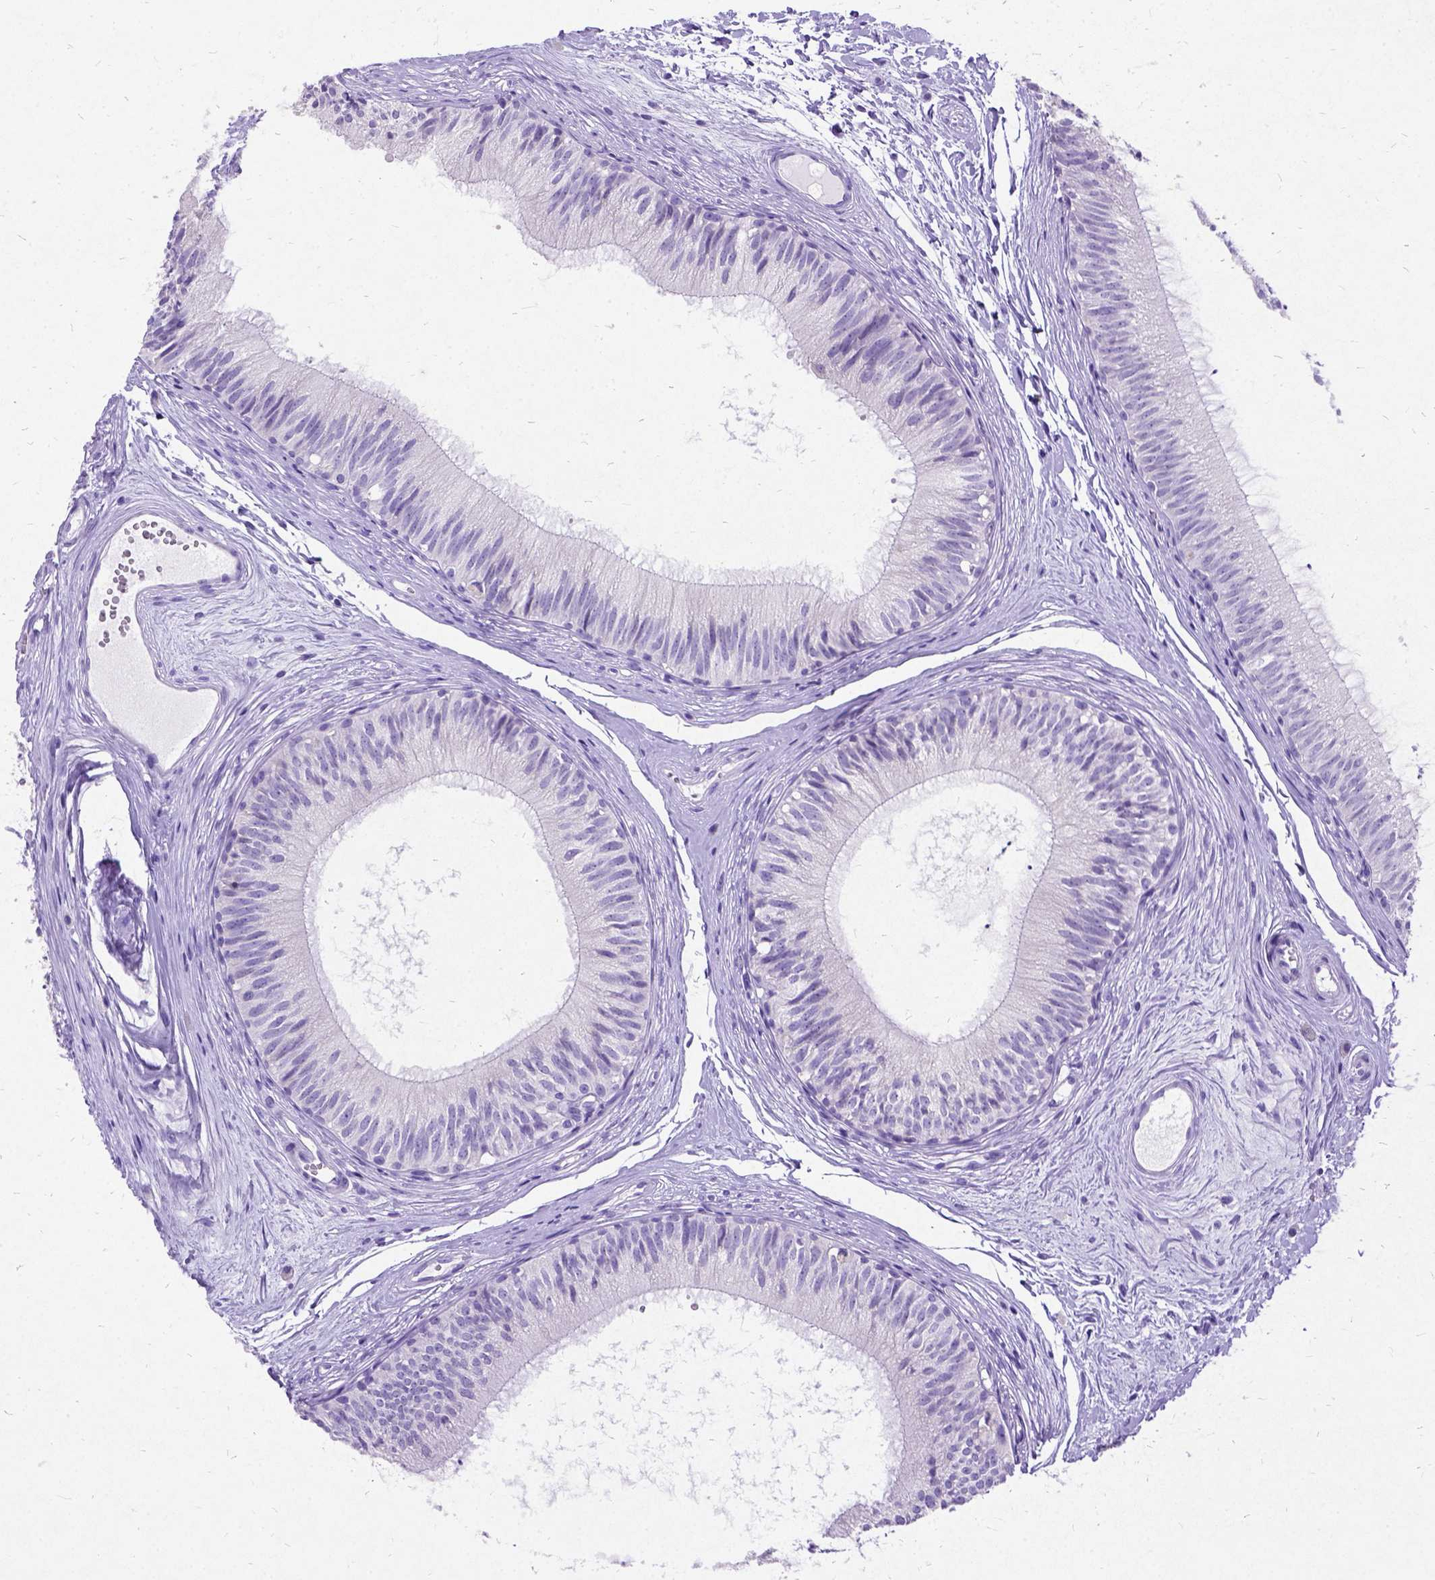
{"staining": {"intensity": "negative", "quantity": "none", "location": "none"}, "tissue": "epididymis", "cell_type": "Glandular cells", "image_type": "normal", "snomed": [{"axis": "morphology", "description": "Normal tissue, NOS"}, {"axis": "topography", "description": "Epididymis"}], "caption": "Immunohistochemistry image of normal human epididymis stained for a protein (brown), which exhibits no positivity in glandular cells. The staining is performed using DAB (3,3'-diaminobenzidine) brown chromogen with nuclei counter-stained in using hematoxylin.", "gene": "NEUROD4", "patient": {"sex": "male", "age": 29}}